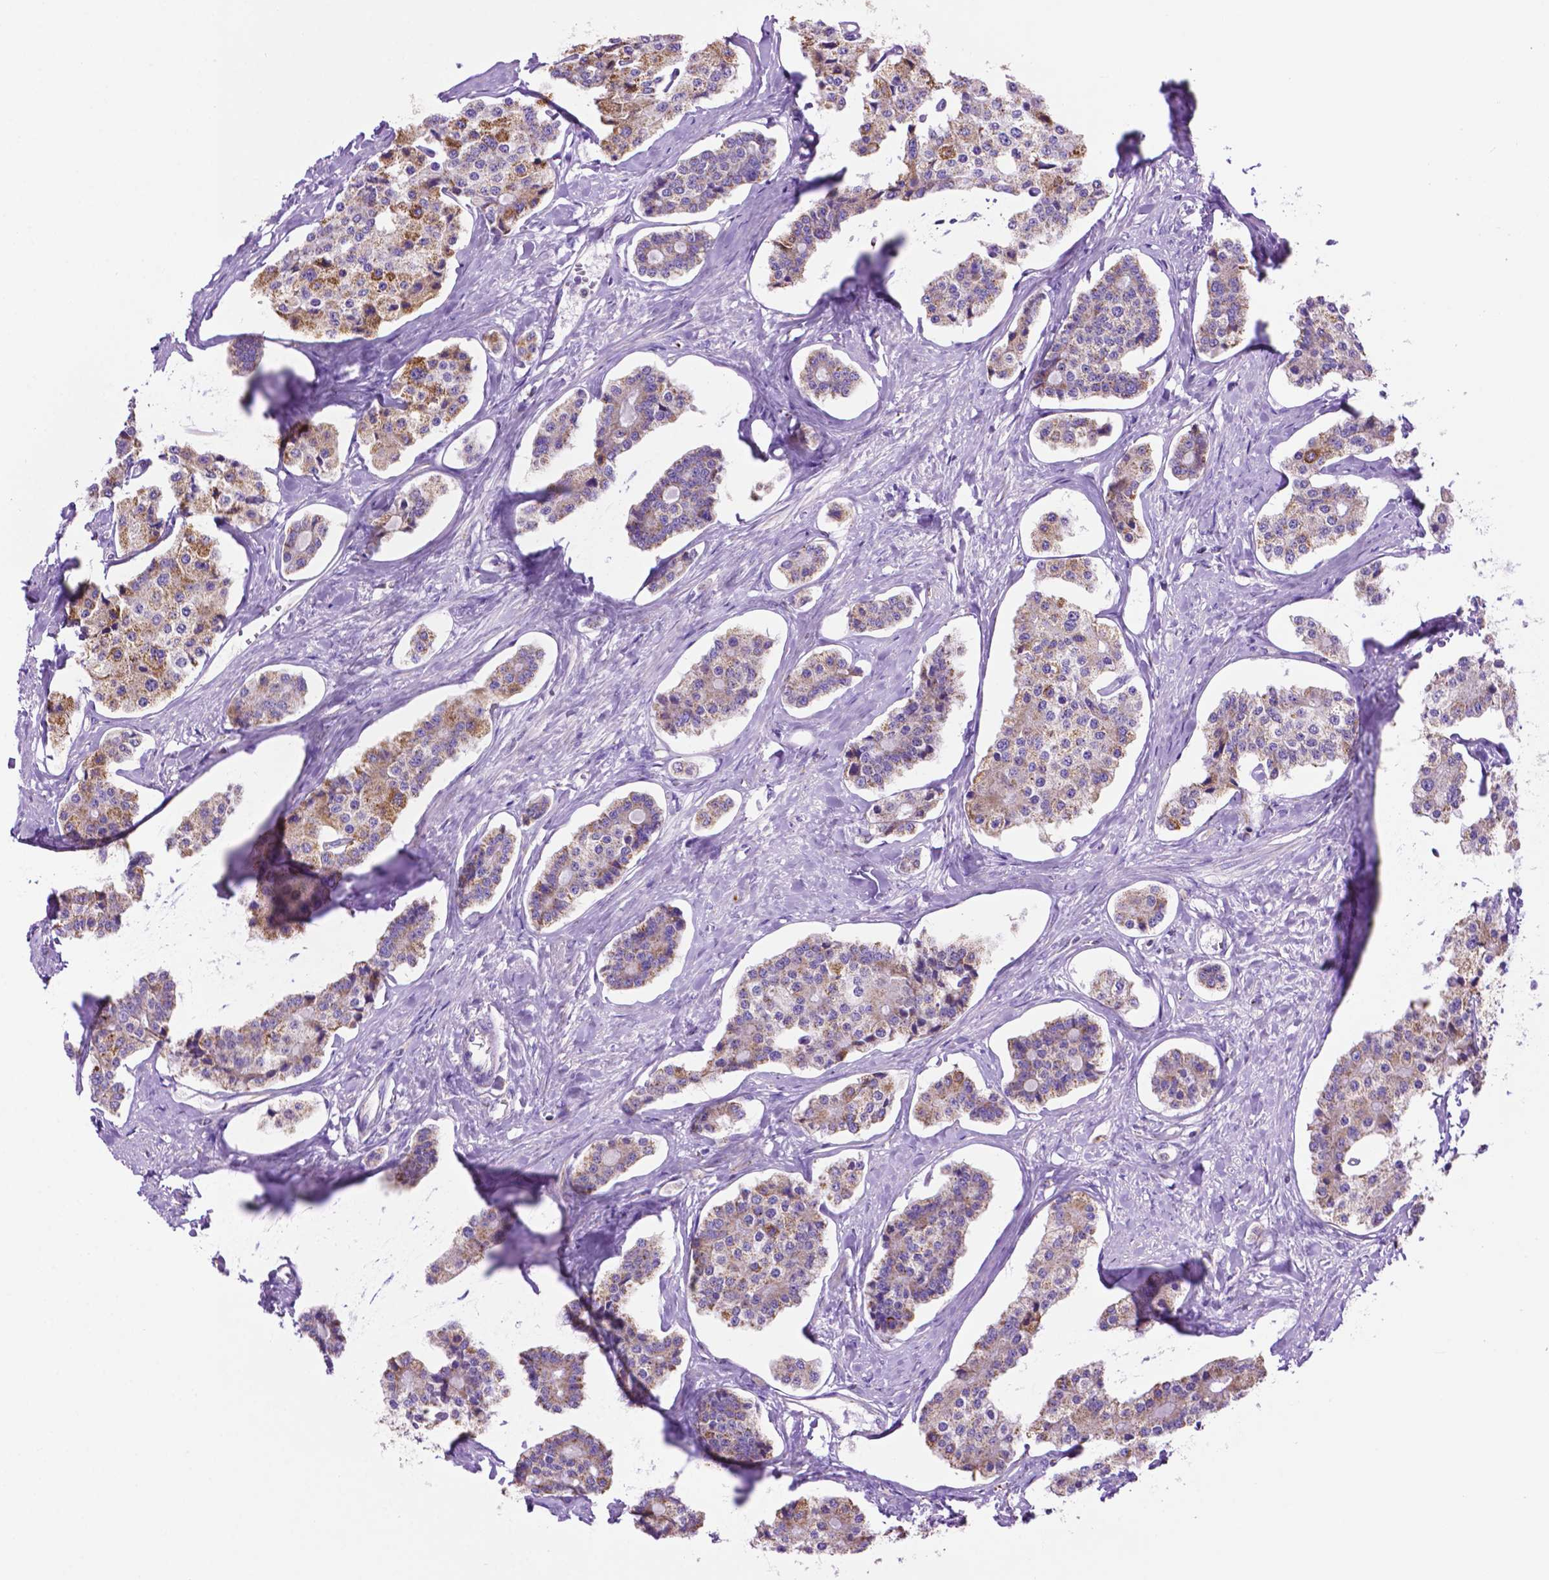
{"staining": {"intensity": "moderate", "quantity": "25%-75%", "location": "cytoplasmic/membranous"}, "tissue": "carcinoid", "cell_type": "Tumor cells", "image_type": "cancer", "snomed": [{"axis": "morphology", "description": "Carcinoid, malignant, NOS"}, {"axis": "topography", "description": "Small intestine"}], "caption": "Human carcinoid (malignant) stained with a brown dye demonstrates moderate cytoplasmic/membranous positive positivity in about 25%-75% of tumor cells.", "gene": "GDPD5", "patient": {"sex": "female", "age": 65}}